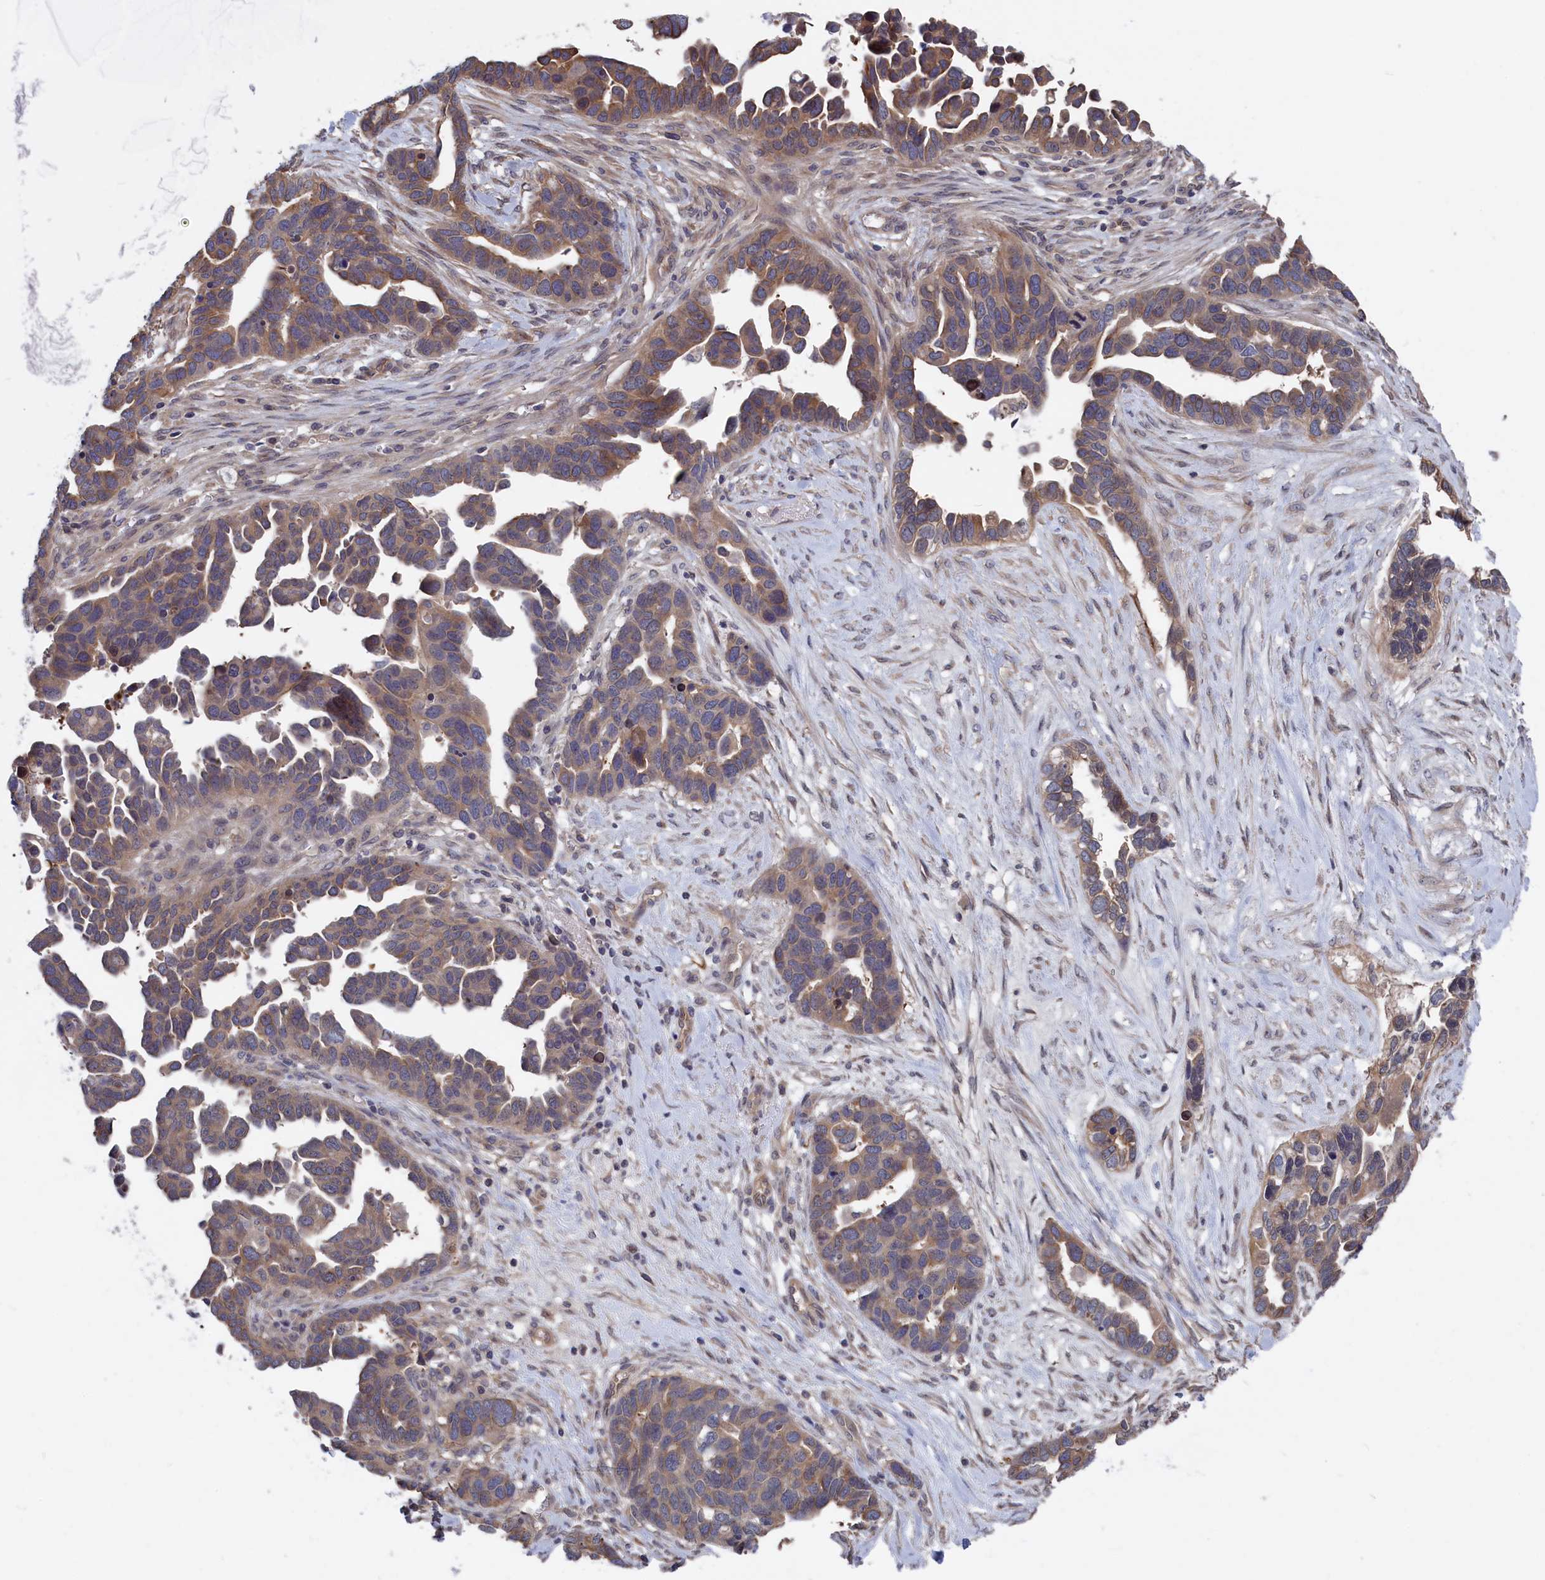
{"staining": {"intensity": "weak", "quantity": ">75%", "location": "cytoplasmic/membranous"}, "tissue": "ovarian cancer", "cell_type": "Tumor cells", "image_type": "cancer", "snomed": [{"axis": "morphology", "description": "Cystadenocarcinoma, serous, NOS"}, {"axis": "topography", "description": "Ovary"}], "caption": "A low amount of weak cytoplasmic/membranous staining is seen in about >75% of tumor cells in ovarian serous cystadenocarcinoma tissue. Ihc stains the protein of interest in brown and the nuclei are stained blue.", "gene": "NUTF2", "patient": {"sex": "female", "age": 54}}